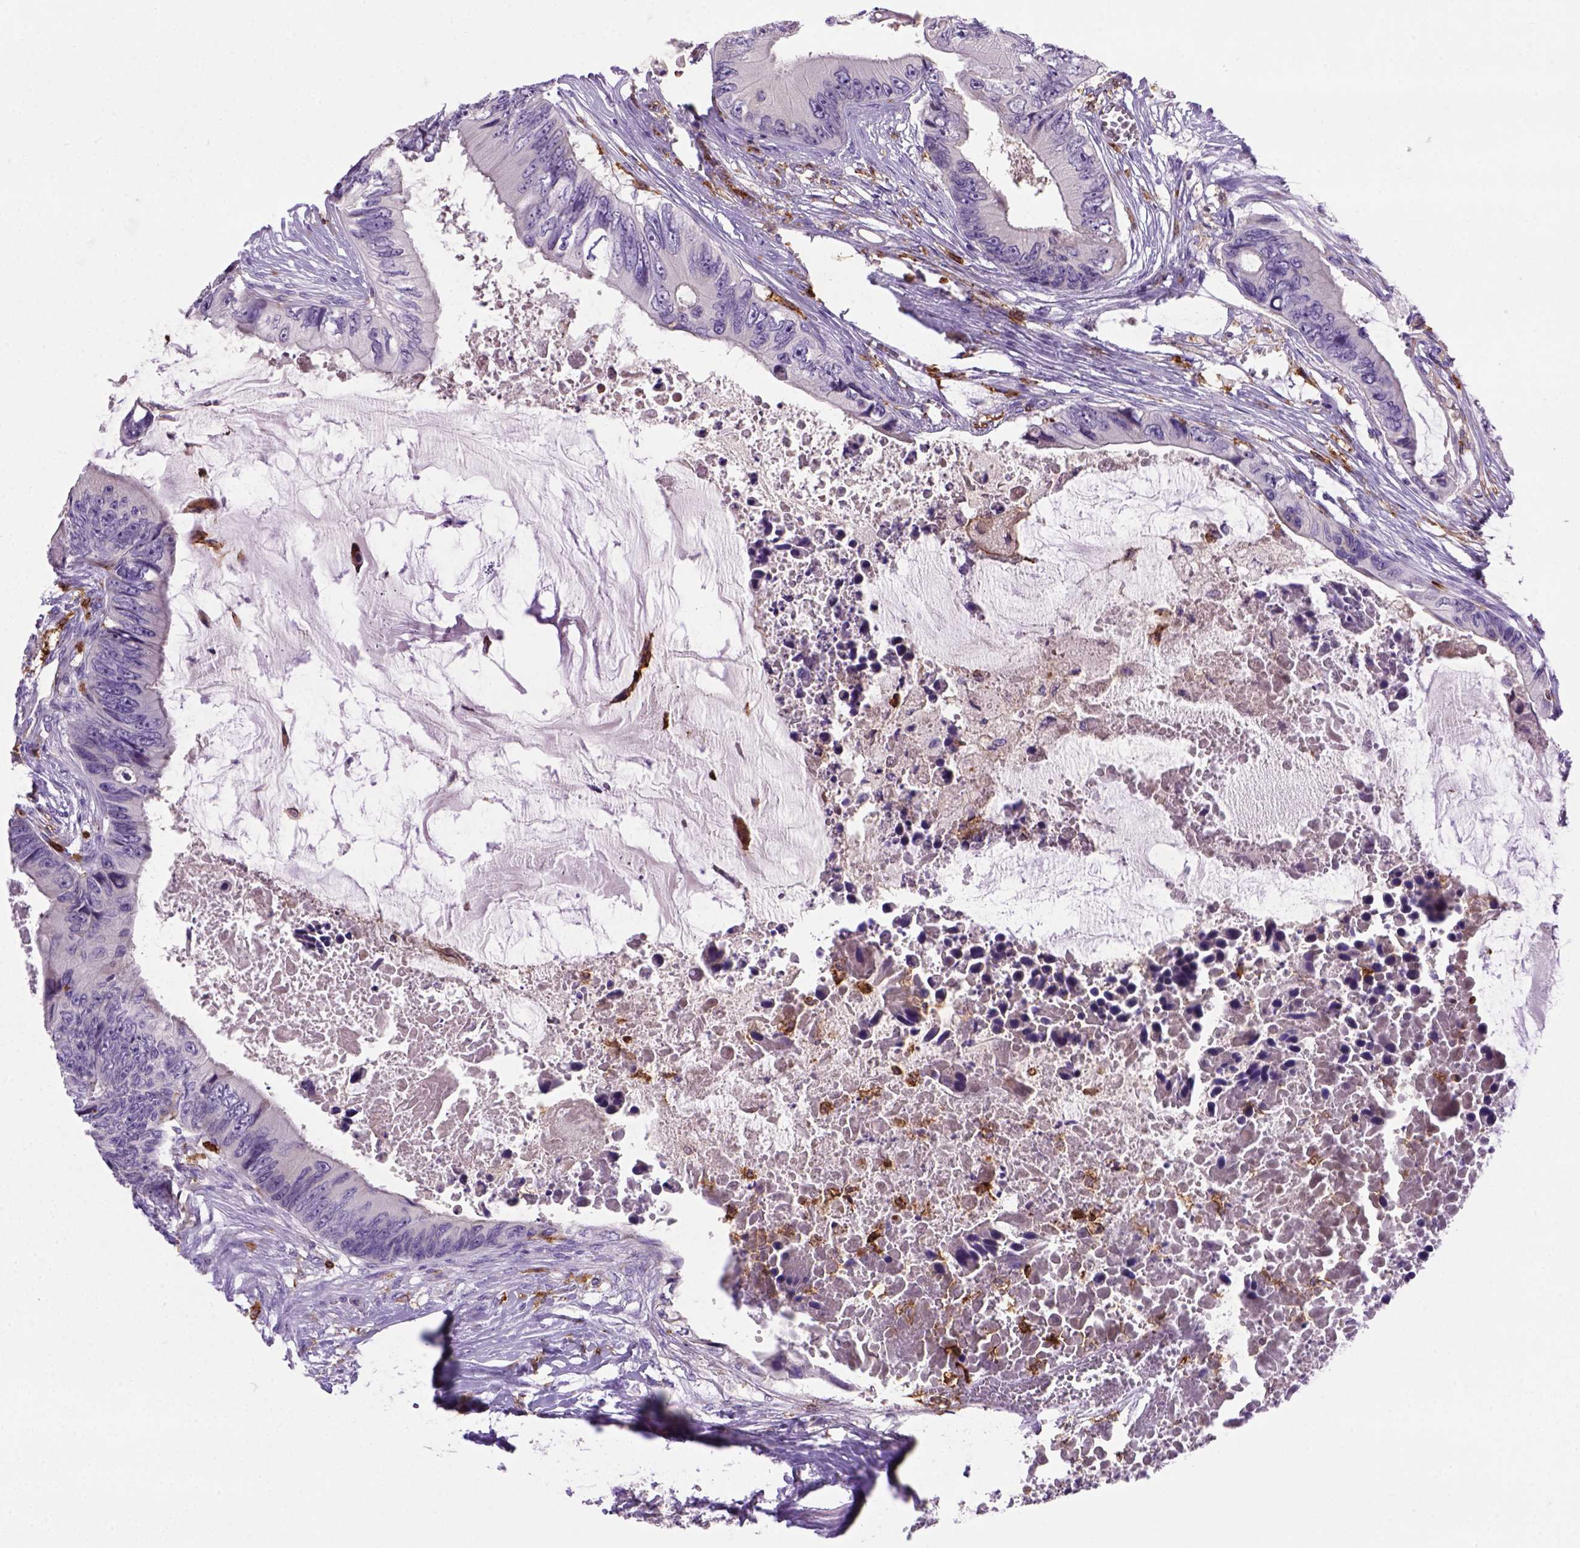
{"staining": {"intensity": "negative", "quantity": "none", "location": "none"}, "tissue": "colorectal cancer", "cell_type": "Tumor cells", "image_type": "cancer", "snomed": [{"axis": "morphology", "description": "Adenocarcinoma, NOS"}, {"axis": "topography", "description": "Rectum"}], "caption": "High magnification brightfield microscopy of adenocarcinoma (colorectal) stained with DAB (3,3'-diaminobenzidine) (brown) and counterstained with hematoxylin (blue): tumor cells show no significant staining. (Stains: DAB (3,3'-diaminobenzidine) IHC with hematoxylin counter stain, Microscopy: brightfield microscopy at high magnification).", "gene": "CD14", "patient": {"sex": "male", "age": 63}}